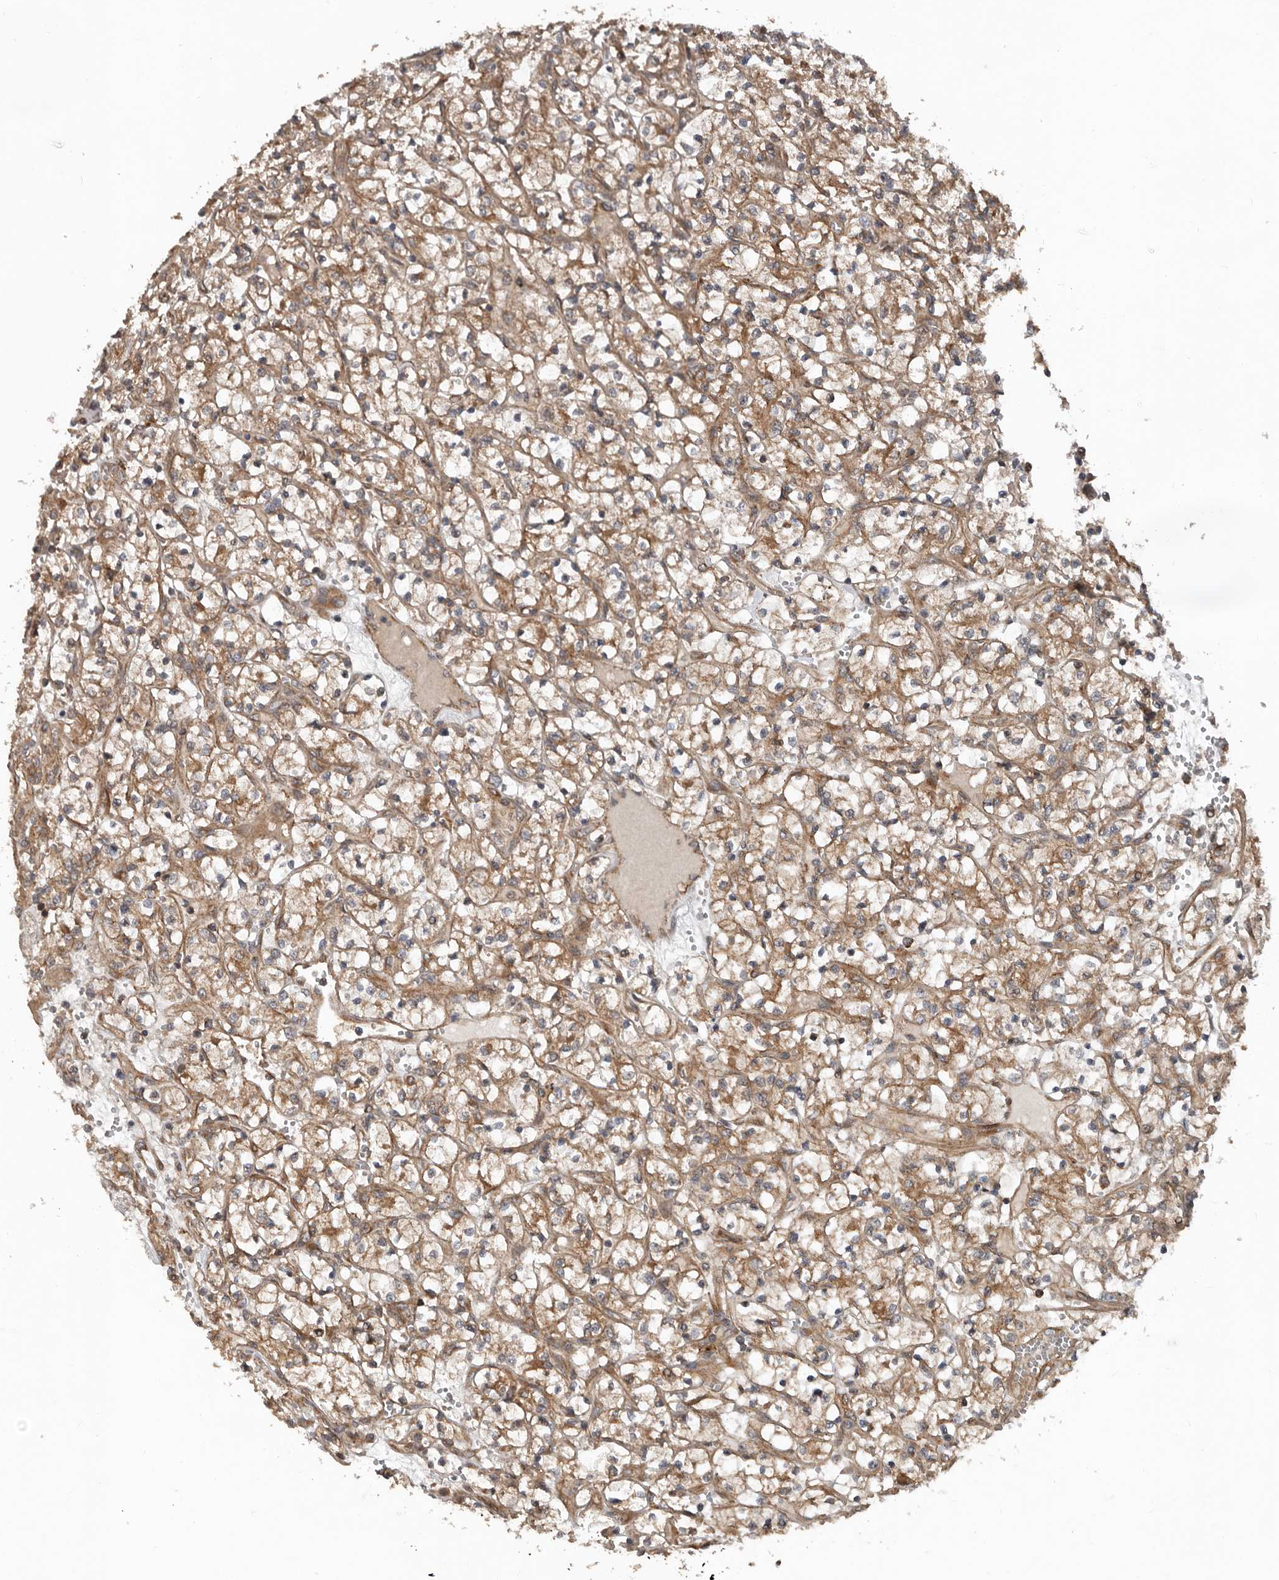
{"staining": {"intensity": "moderate", "quantity": ">75%", "location": "cytoplasmic/membranous"}, "tissue": "renal cancer", "cell_type": "Tumor cells", "image_type": "cancer", "snomed": [{"axis": "morphology", "description": "Adenocarcinoma, NOS"}, {"axis": "topography", "description": "Kidney"}], "caption": "A medium amount of moderate cytoplasmic/membranous positivity is appreciated in about >75% of tumor cells in renal adenocarcinoma tissue.", "gene": "CCDC190", "patient": {"sex": "female", "age": 69}}